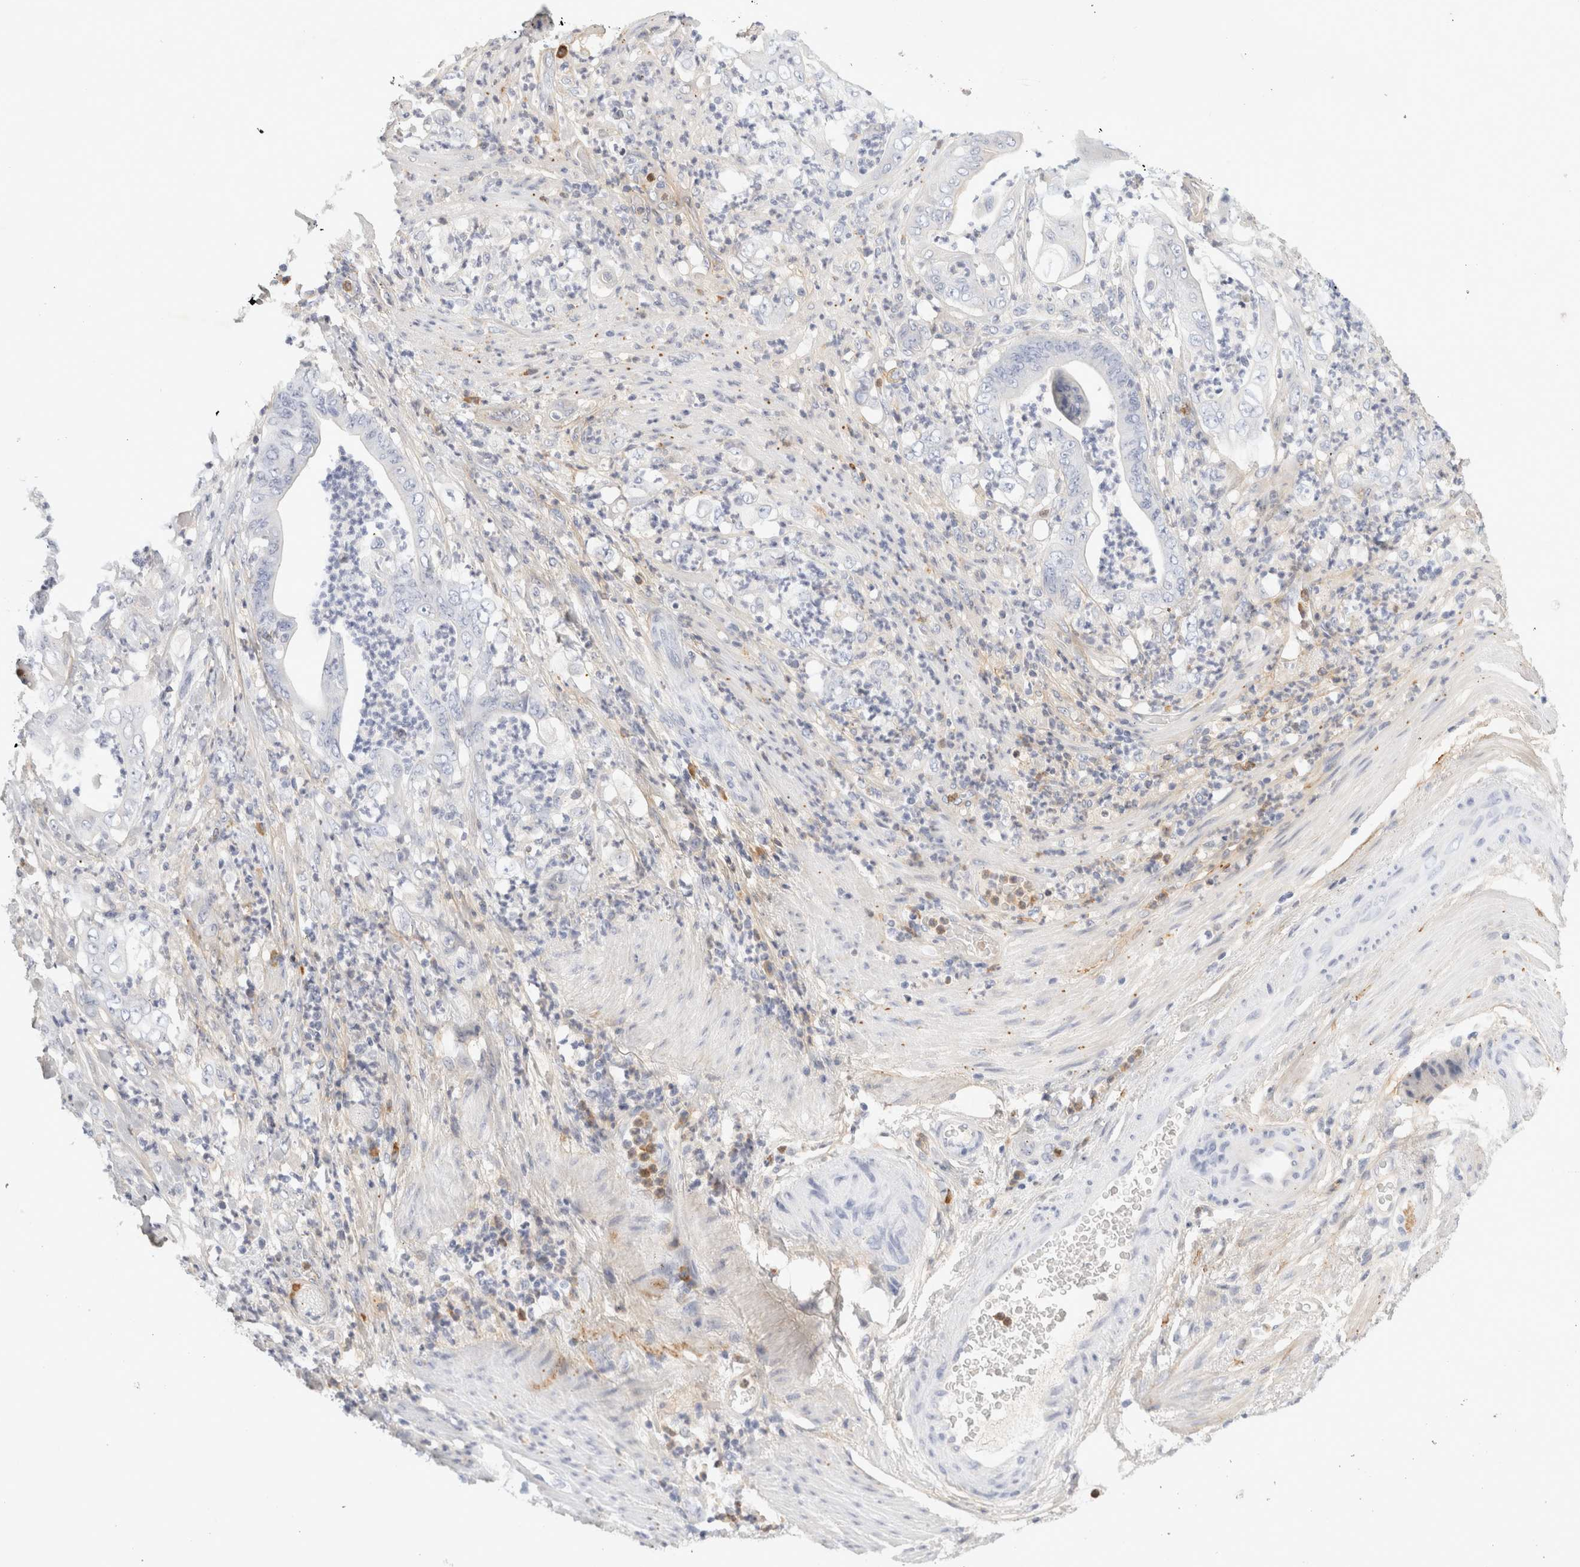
{"staining": {"intensity": "negative", "quantity": "none", "location": "none"}, "tissue": "stomach cancer", "cell_type": "Tumor cells", "image_type": "cancer", "snomed": [{"axis": "morphology", "description": "Adenocarcinoma, NOS"}, {"axis": "topography", "description": "Stomach"}], "caption": "Immunohistochemistry (IHC) histopathology image of neoplastic tissue: stomach adenocarcinoma stained with DAB (3,3'-diaminobenzidine) exhibits no significant protein expression in tumor cells.", "gene": "FGL2", "patient": {"sex": "female", "age": 73}}